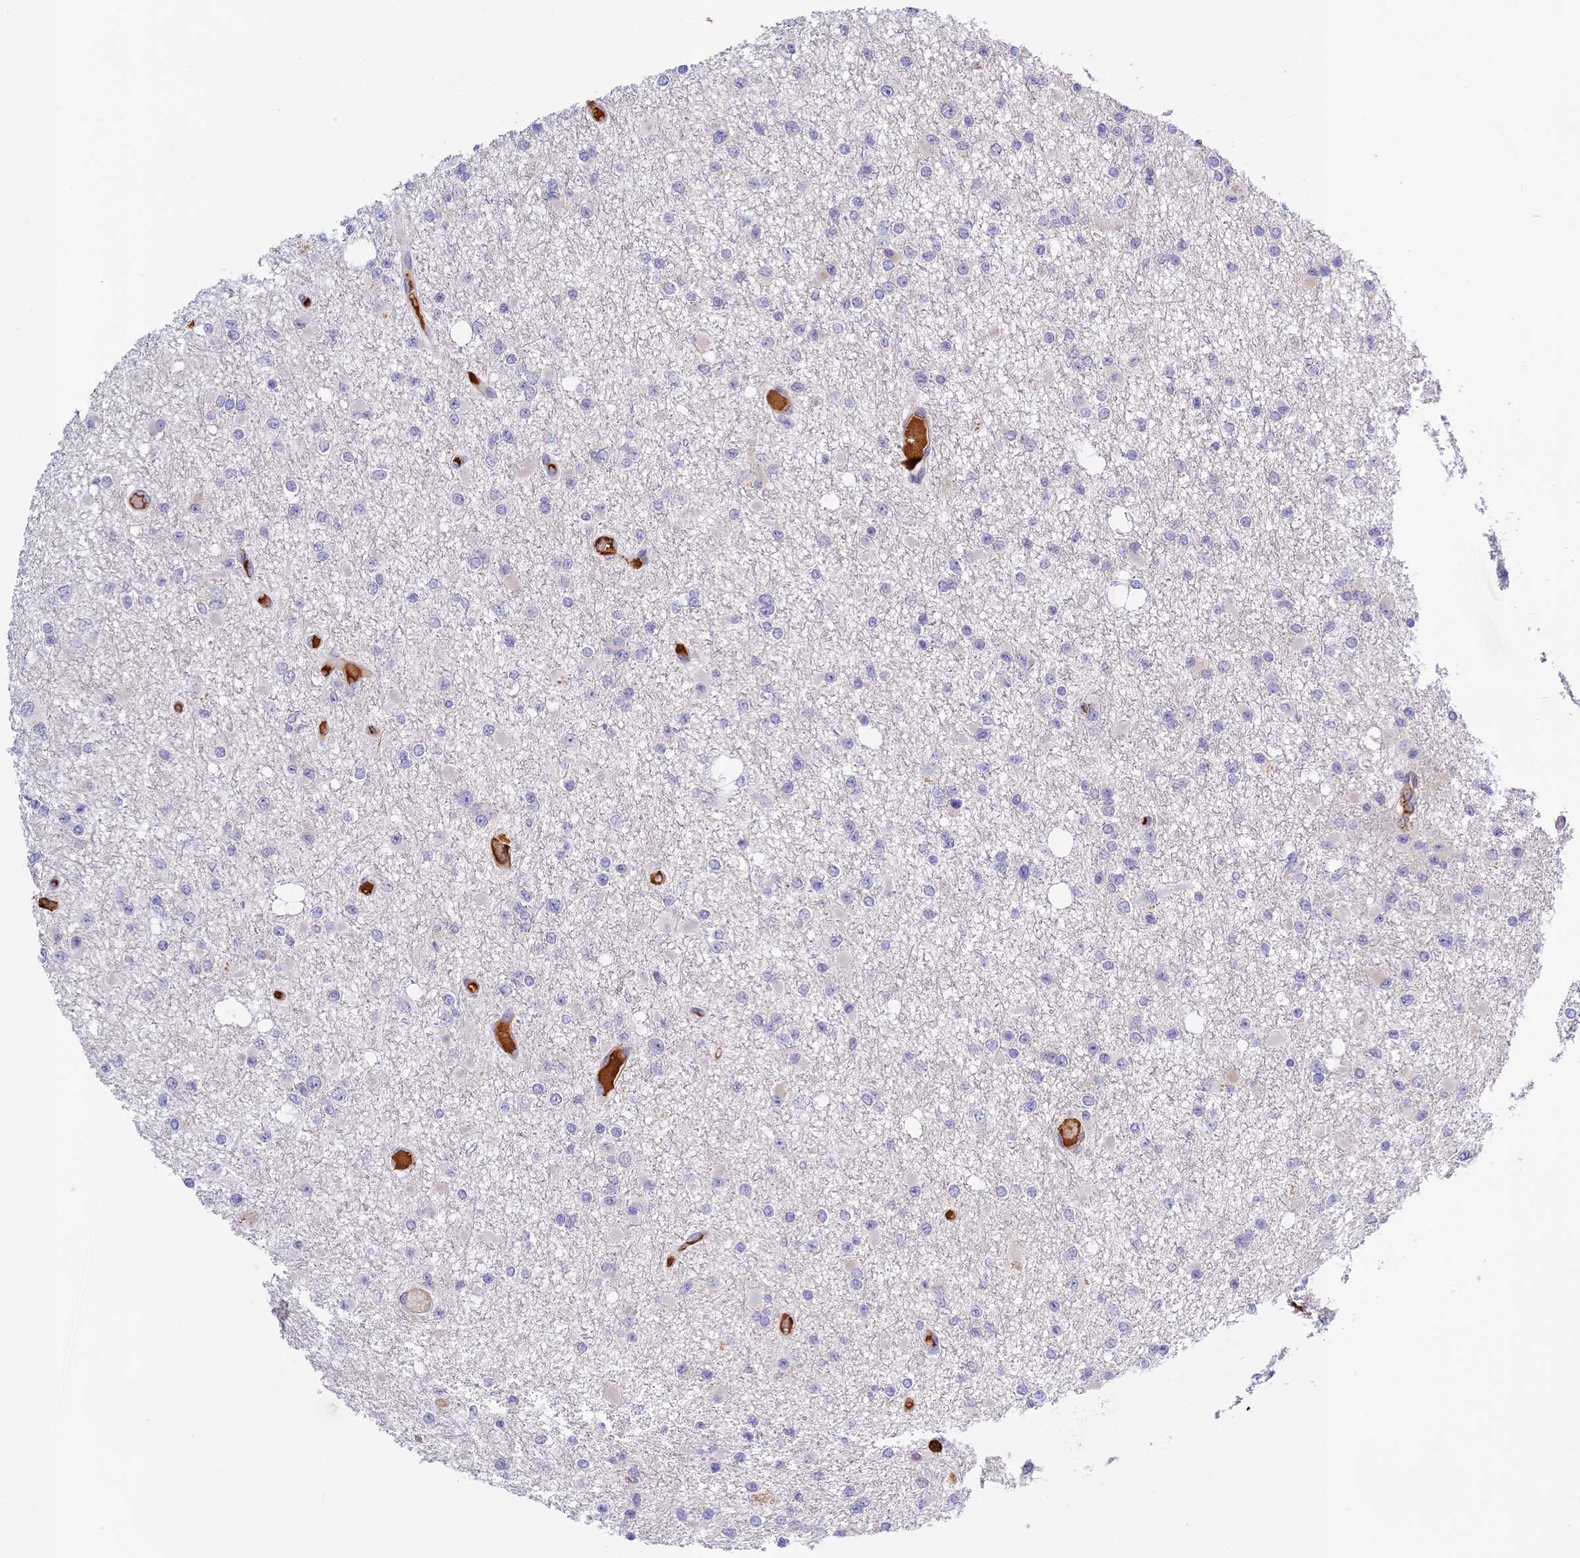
{"staining": {"intensity": "negative", "quantity": "none", "location": "none"}, "tissue": "glioma", "cell_type": "Tumor cells", "image_type": "cancer", "snomed": [{"axis": "morphology", "description": "Glioma, malignant, Low grade"}, {"axis": "topography", "description": "Brain"}], "caption": "Immunohistochemistry (IHC) image of neoplastic tissue: glioma stained with DAB (3,3'-diaminobenzidine) exhibits no significant protein positivity in tumor cells. (Brightfield microscopy of DAB immunohistochemistry (IHC) at high magnification).", "gene": "ADGRD1", "patient": {"sex": "female", "age": 22}}